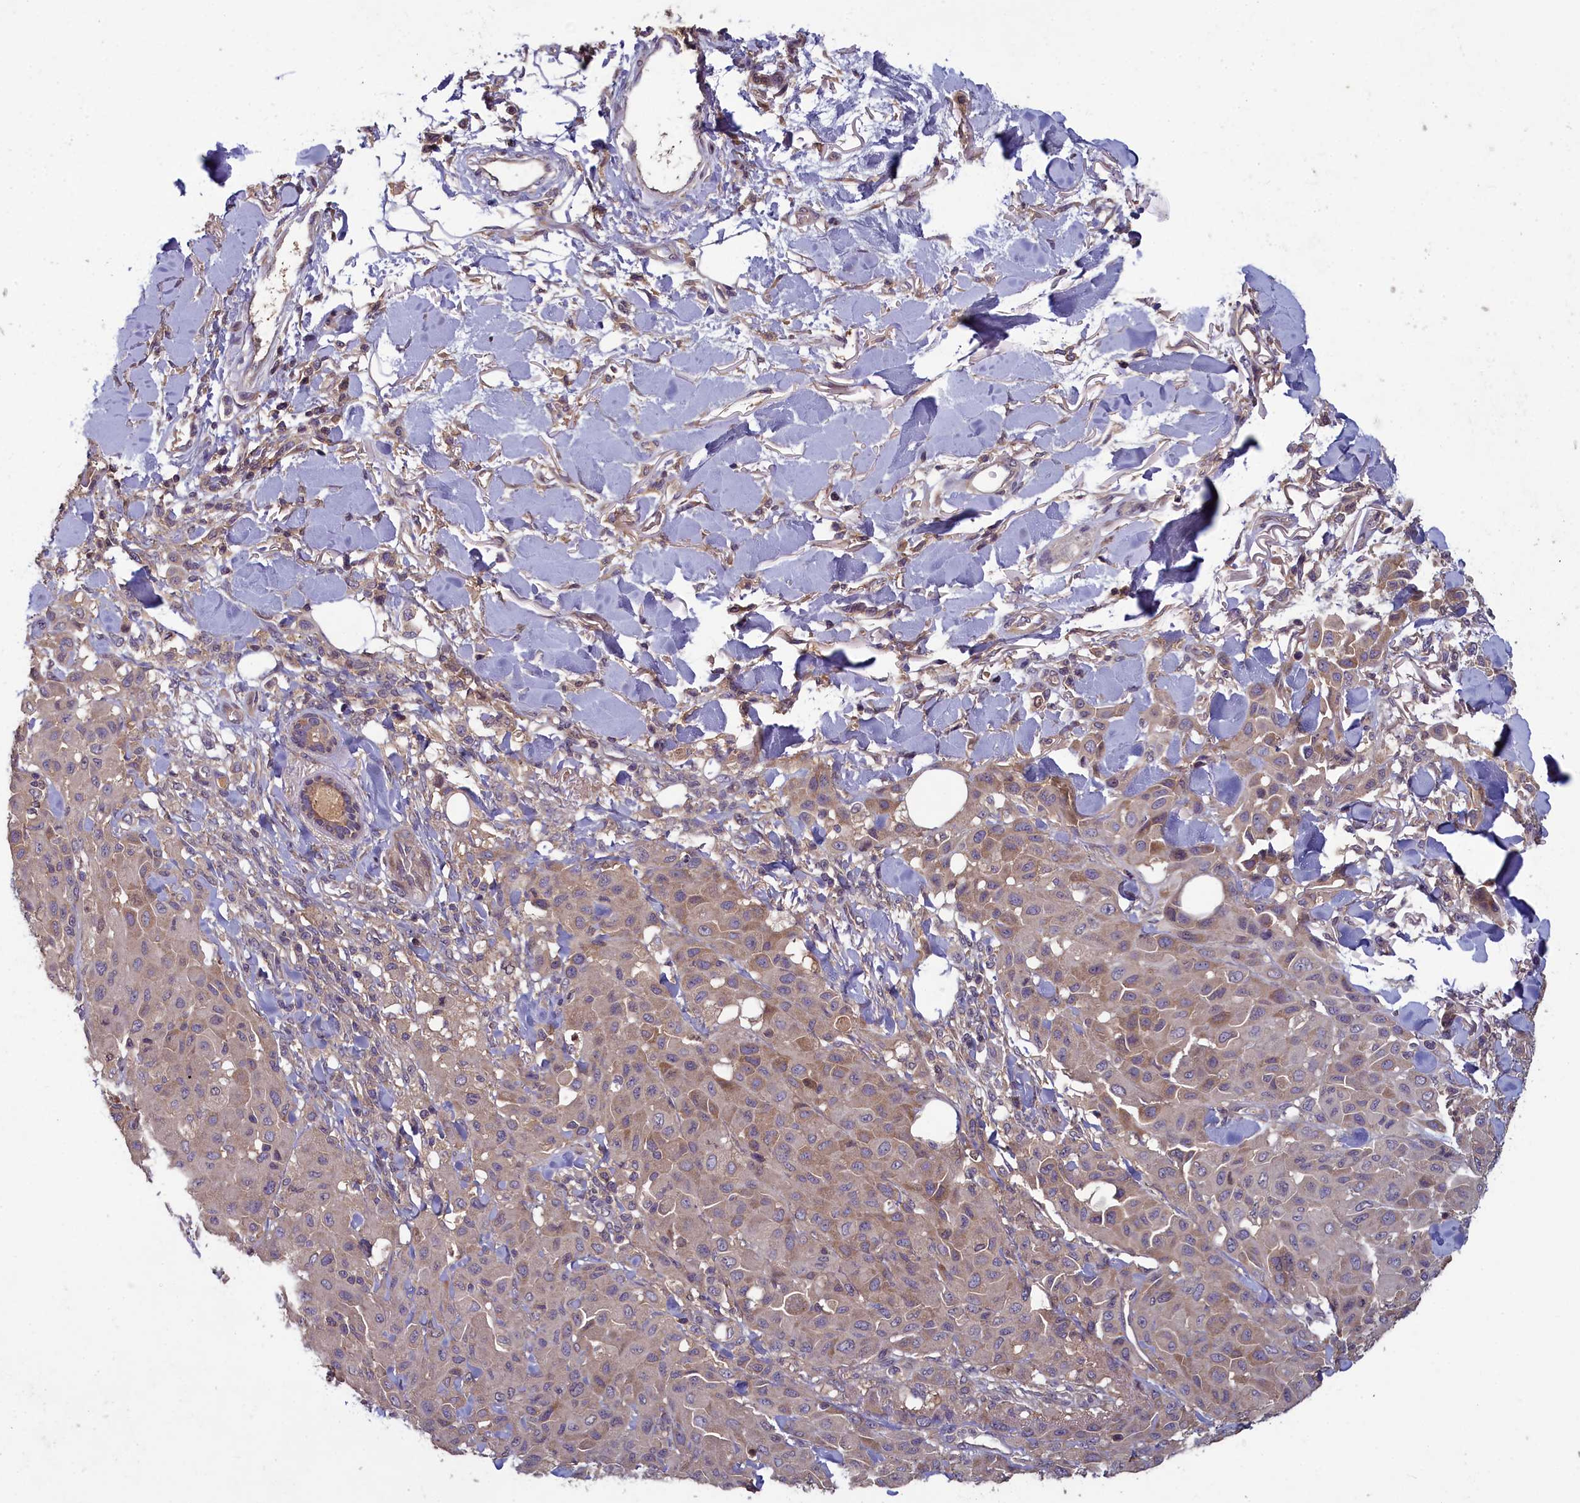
{"staining": {"intensity": "weak", "quantity": "25%-75%", "location": "cytoplasmic/membranous"}, "tissue": "melanoma", "cell_type": "Tumor cells", "image_type": "cancer", "snomed": [{"axis": "morphology", "description": "Malignant melanoma, Metastatic site"}, {"axis": "topography", "description": "Skin"}], "caption": "Protein staining by immunohistochemistry demonstrates weak cytoplasmic/membranous positivity in approximately 25%-75% of tumor cells in malignant melanoma (metastatic site). (DAB = brown stain, brightfield microscopy at high magnification).", "gene": "NUDT6", "patient": {"sex": "female", "age": 81}}